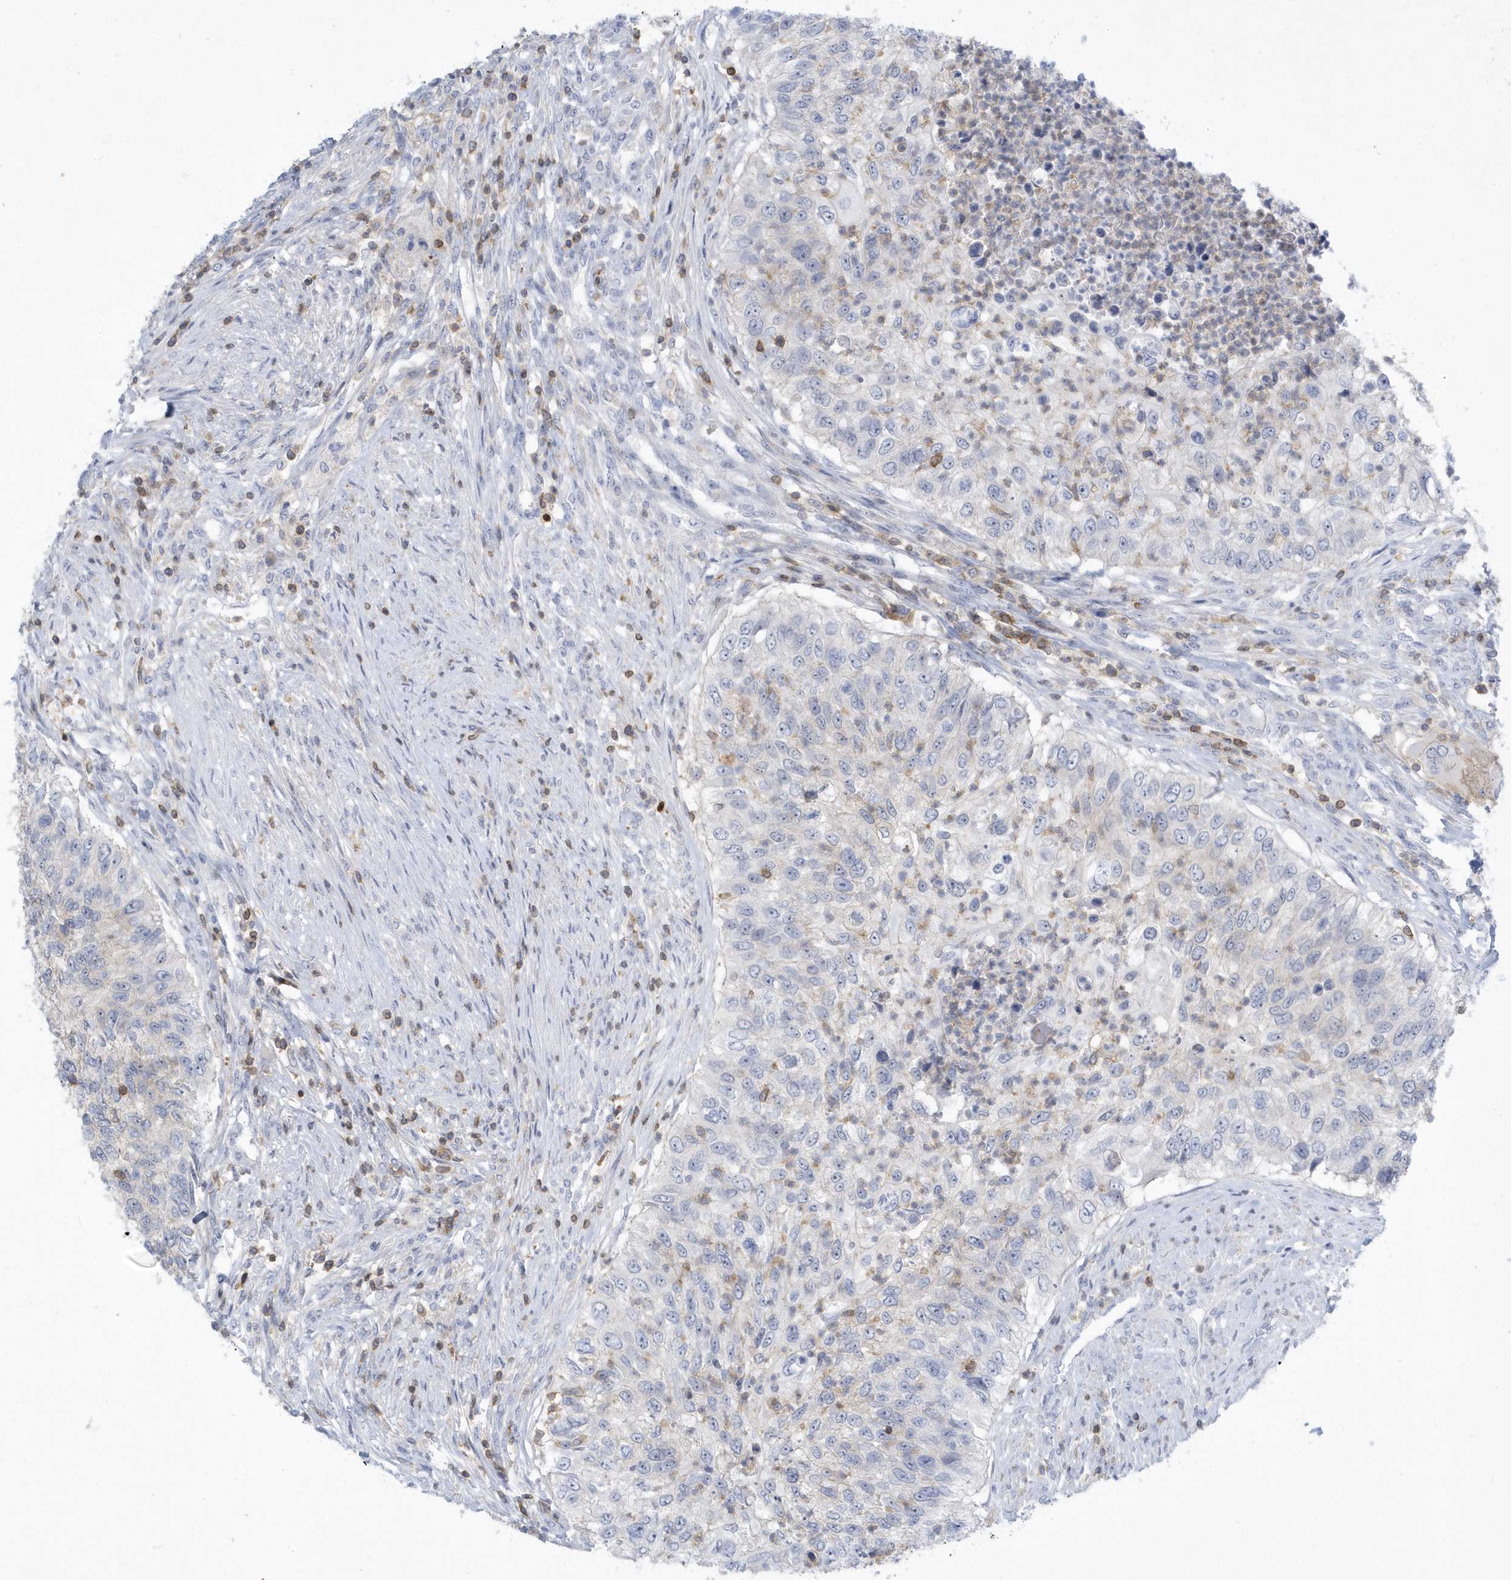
{"staining": {"intensity": "negative", "quantity": "none", "location": "none"}, "tissue": "urothelial cancer", "cell_type": "Tumor cells", "image_type": "cancer", "snomed": [{"axis": "morphology", "description": "Urothelial carcinoma, High grade"}, {"axis": "topography", "description": "Urinary bladder"}], "caption": "This is an IHC photomicrograph of urothelial cancer. There is no expression in tumor cells.", "gene": "PSD4", "patient": {"sex": "female", "age": 60}}